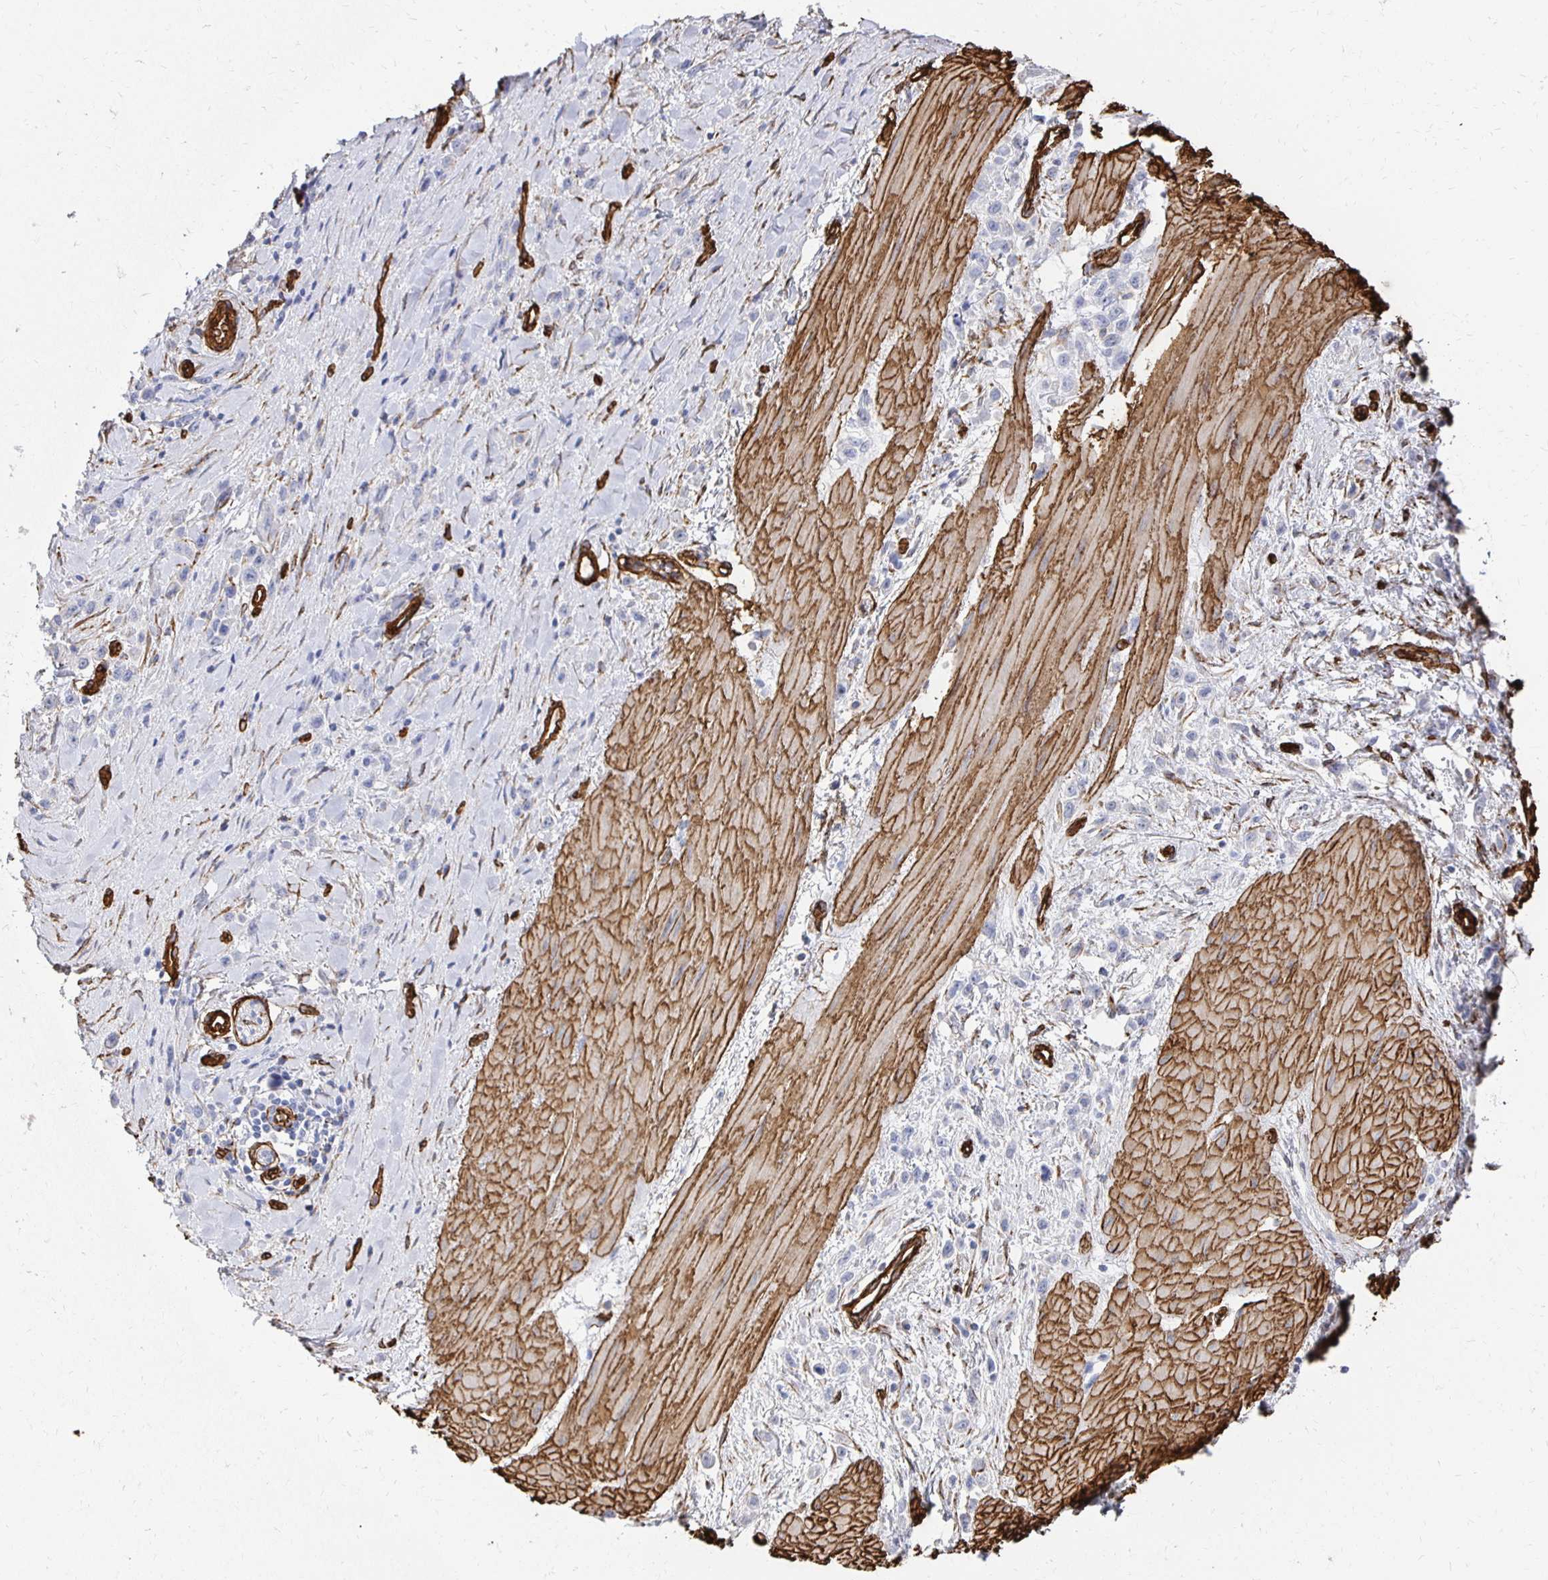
{"staining": {"intensity": "negative", "quantity": "none", "location": "none"}, "tissue": "stomach cancer", "cell_type": "Tumor cells", "image_type": "cancer", "snomed": [{"axis": "morphology", "description": "Adenocarcinoma, NOS"}, {"axis": "topography", "description": "Stomach"}], "caption": "Human stomach cancer stained for a protein using immunohistochemistry (IHC) shows no staining in tumor cells.", "gene": "VIPR2", "patient": {"sex": "male", "age": 47}}